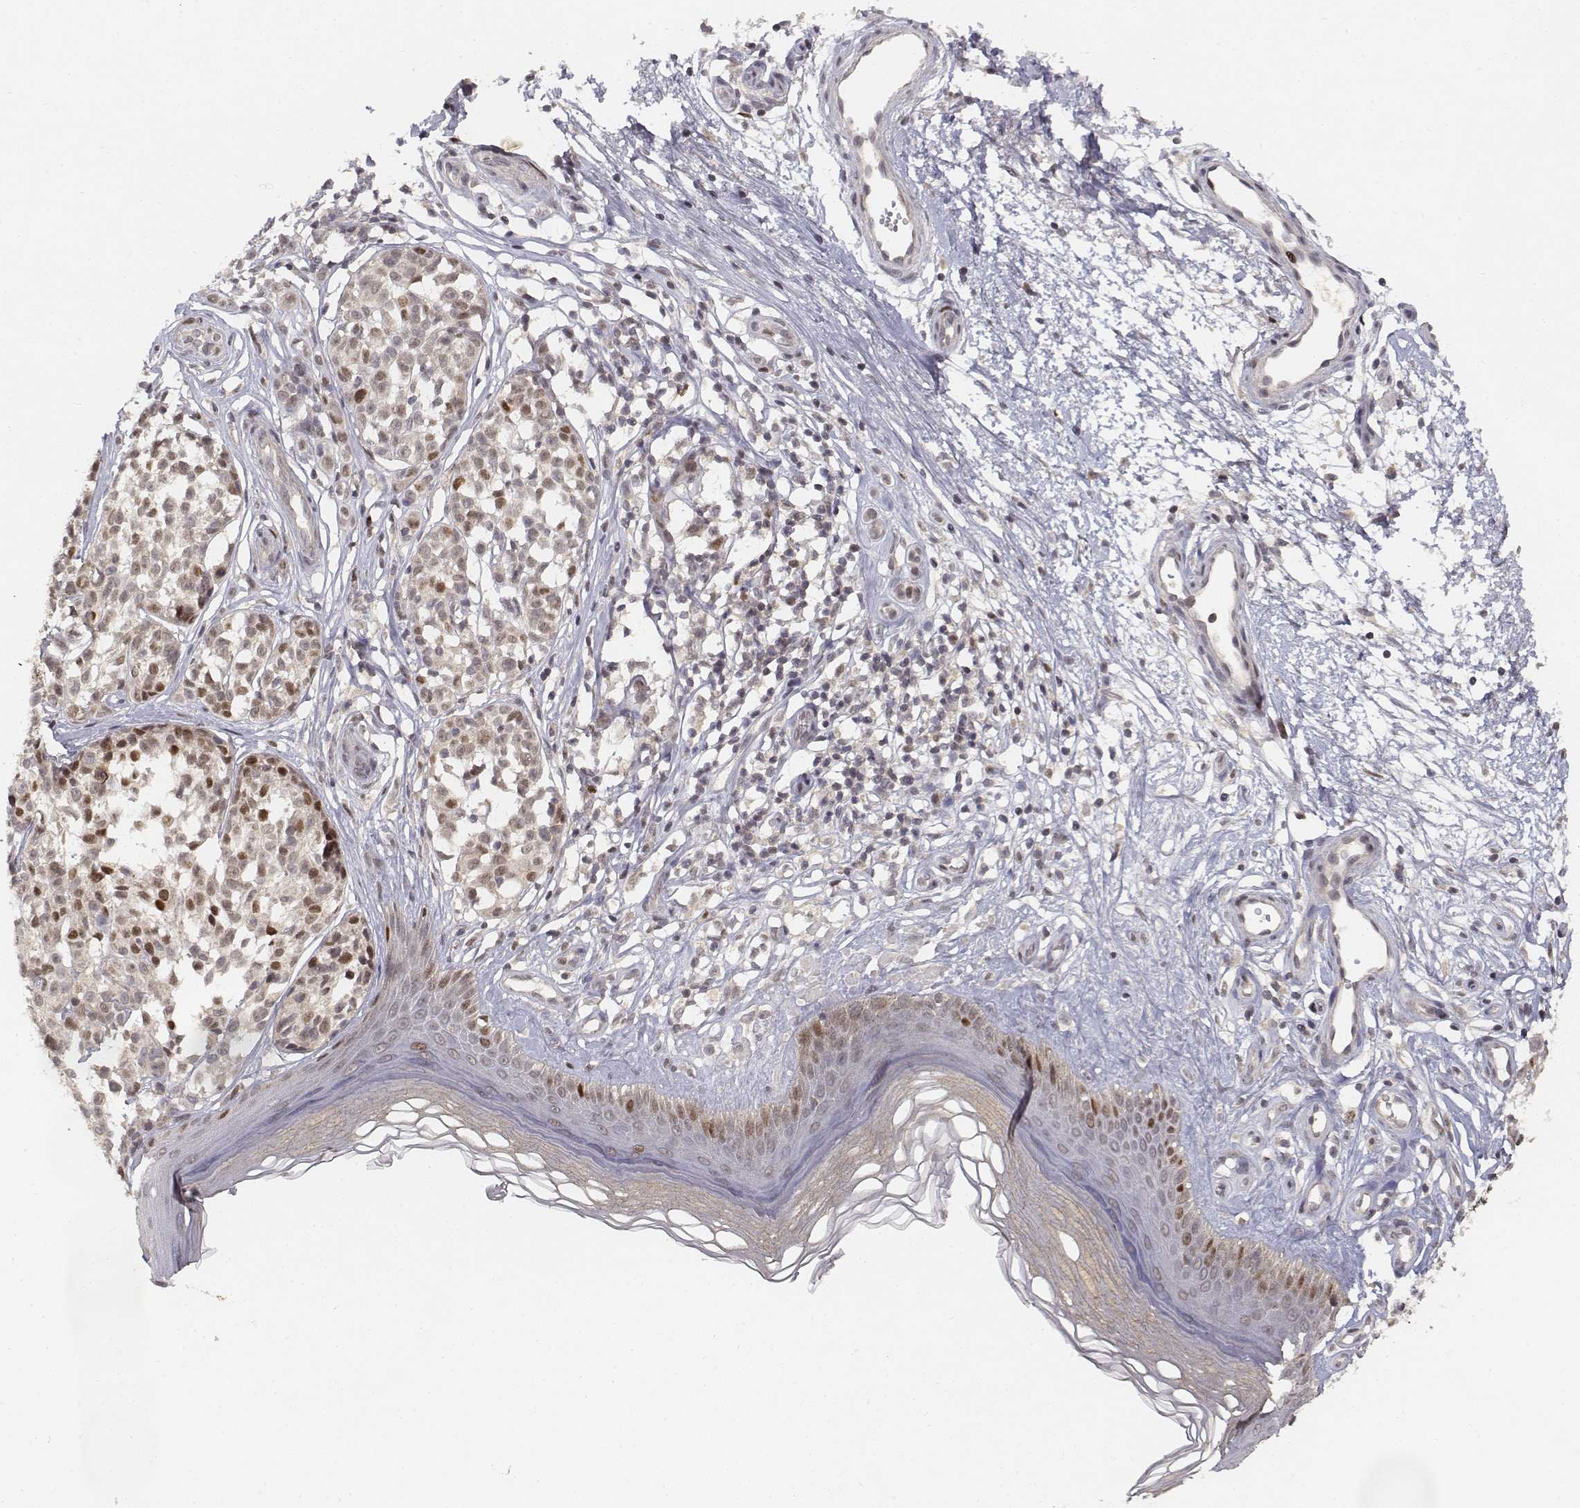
{"staining": {"intensity": "moderate", "quantity": "<25%", "location": "nuclear"}, "tissue": "melanoma", "cell_type": "Tumor cells", "image_type": "cancer", "snomed": [{"axis": "morphology", "description": "Malignant melanoma, NOS"}, {"axis": "topography", "description": "Skin"}], "caption": "Immunohistochemical staining of melanoma displays low levels of moderate nuclear staining in approximately <25% of tumor cells. Immunohistochemistry stains the protein in brown and the nuclei are stained blue.", "gene": "FANCD2", "patient": {"sex": "female", "age": 90}}